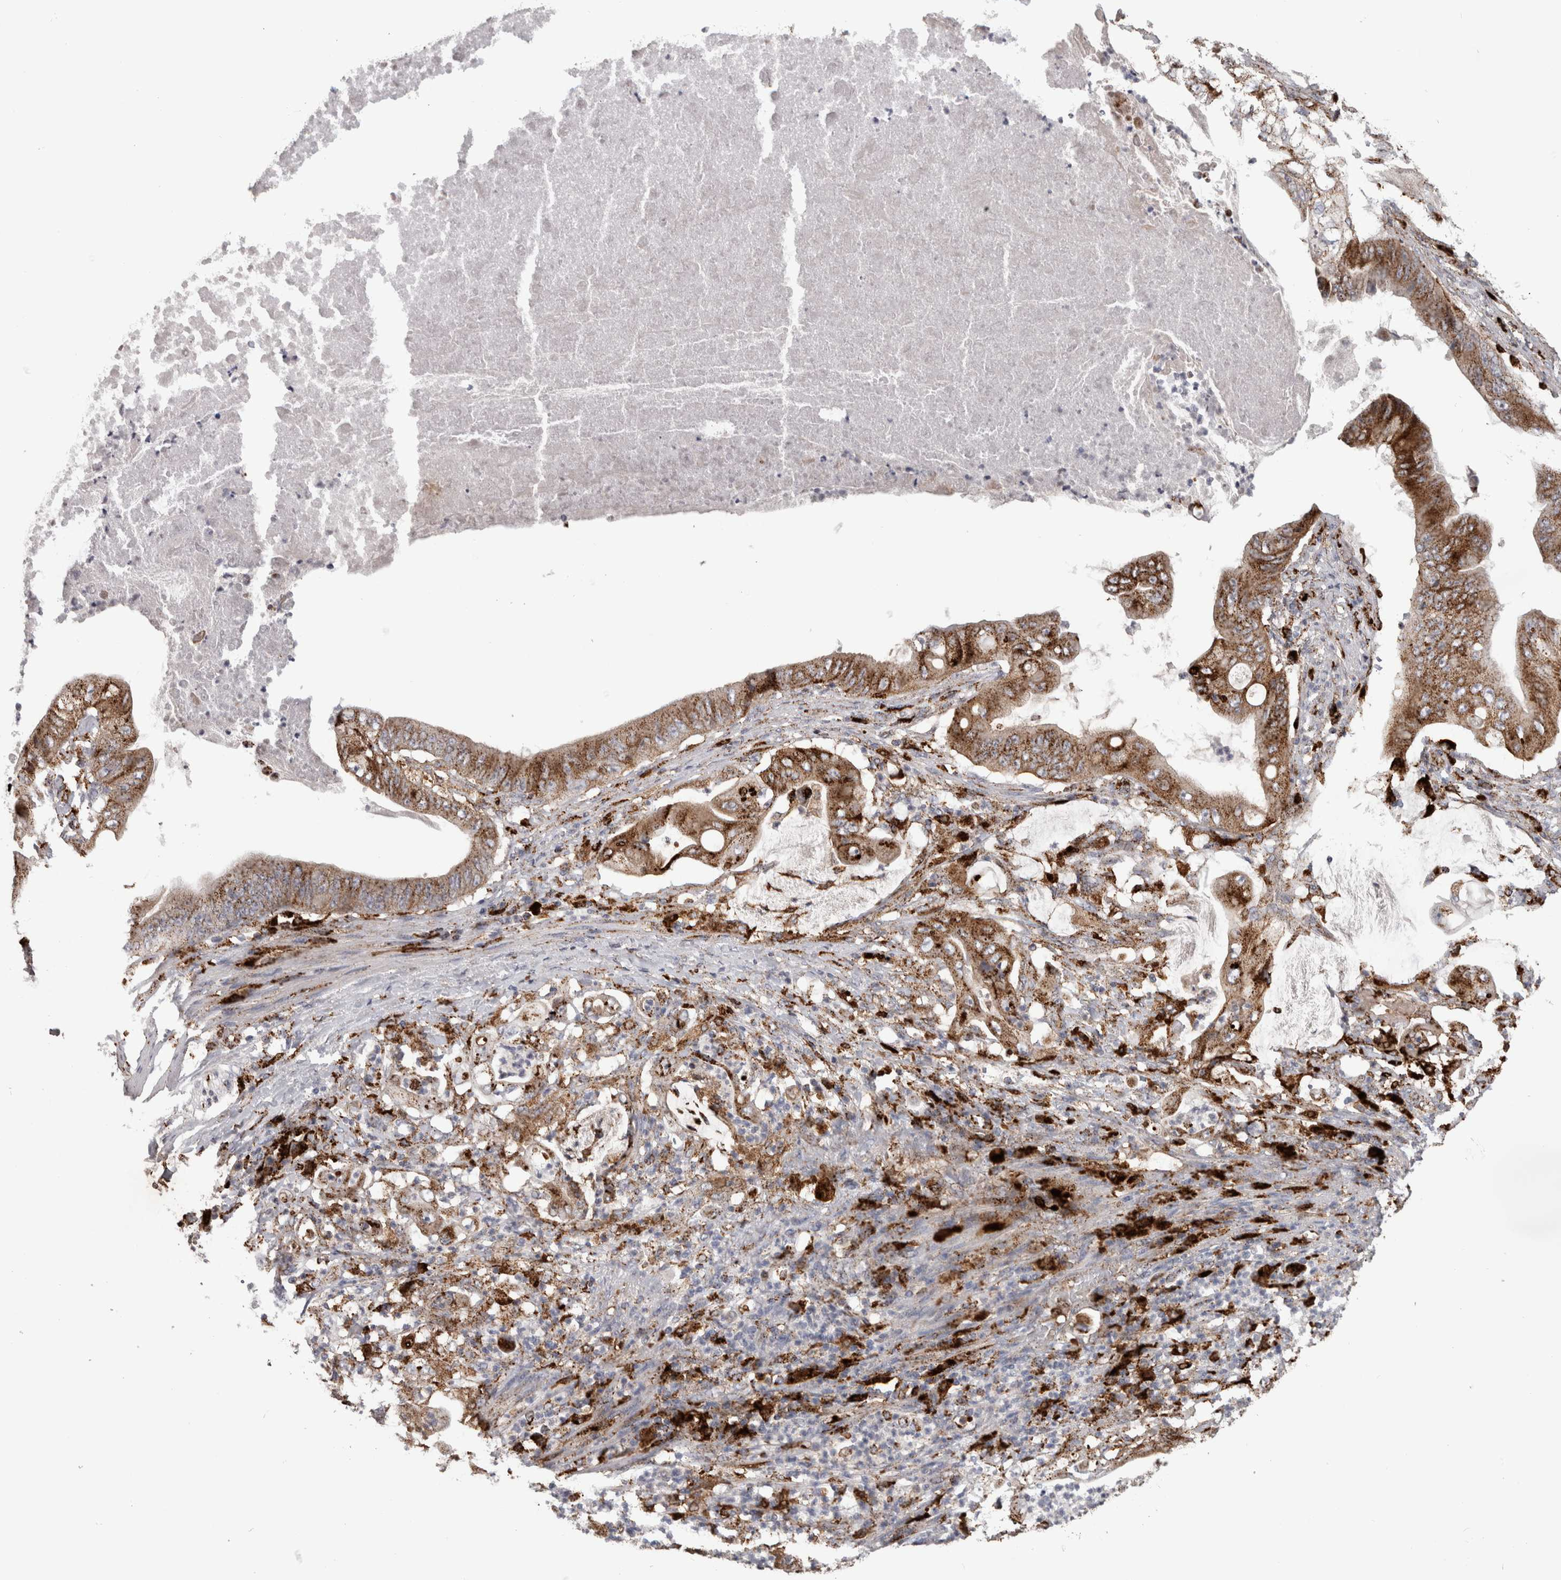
{"staining": {"intensity": "moderate", "quantity": ">75%", "location": "cytoplasmic/membranous"}, "tissue": "stomach cancer", "cell_type": "Tumor cells", "image_type": "cancer", "snomed": [{"axis": "morphology", "description": "Adenocarcinoma, NOS"}, {"axis": "topography", "description": "Stomach"}], "caption": "Immunohistochemical staining of stomach adenocarcinoma shows medium levels of moderate cytoplasmic/membranous expression in approximately >75% of tumor cells.", "gene": "CTSZ", "patient": {"sex": "female", "age": 73}}